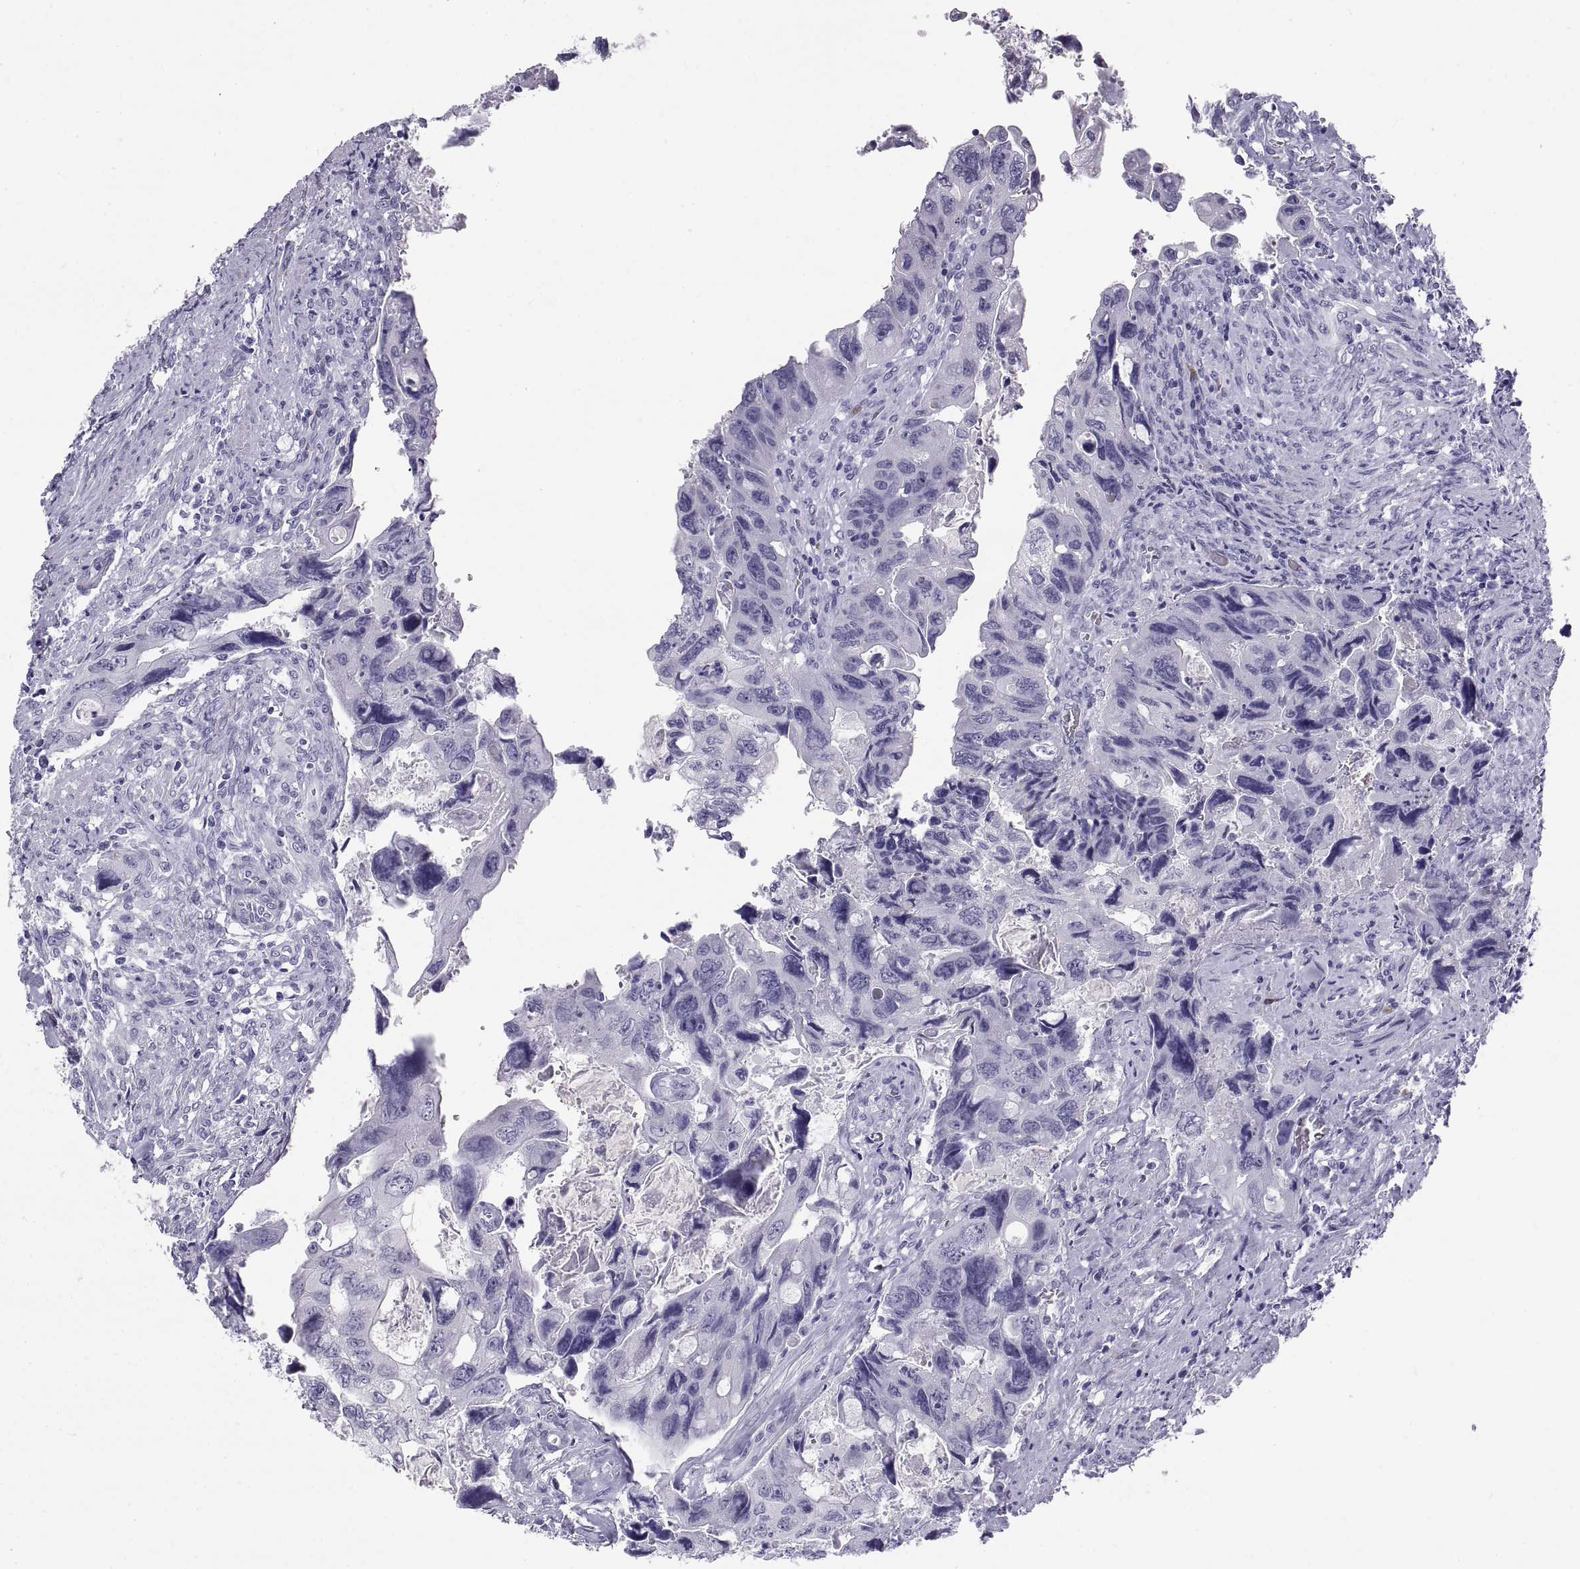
{"staining": {"intensity": "negative", "quantity": "none", "location": "none"}, "tissue": "colorectal cancer", "cell_type": "Tumor cells", "image_type": "cancer", "snomed": [{"axis": "morphology", "description": "Adenocarcinoma, NOS"}, {"axis": "topography", "description": "Rectum"}], "caption": "This is a image of IHC staining of adenocarcinoma (colorectal), which shows no expression in tumor cells. (DAB immunohistochemistry with hematoxylin counter stain).", "gene": "CT47A10", "patient": {"sex": "male", "age": 62}}